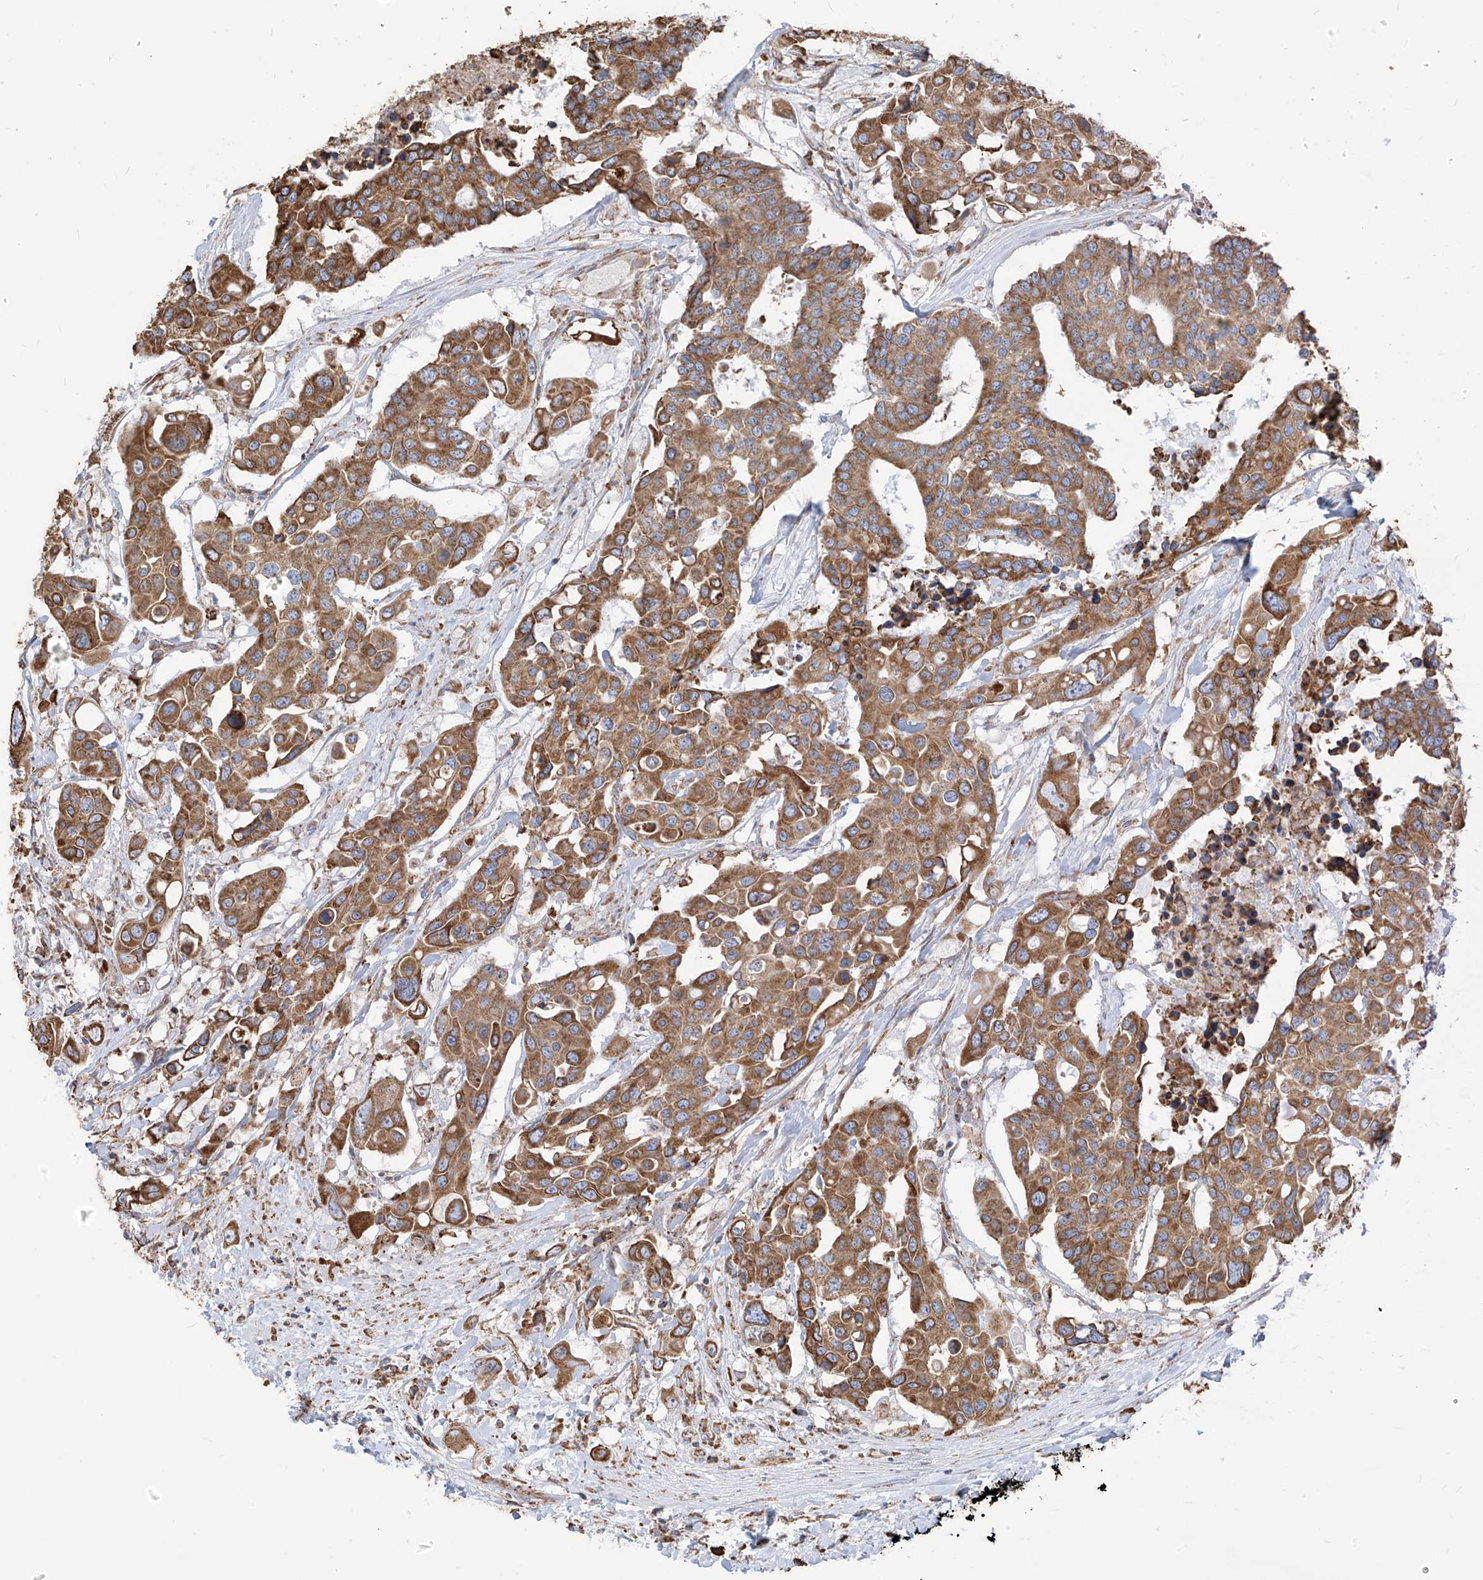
{"staining": {"intensity": "moderate", "quantity": ">75%", "location": "cytoplasmic/membranous"}, "tissue": "colorectal cancer", "cell_type": "Tumor cells", "image_type": "cancer", "snomed": [{"axis": "morphology", "description": "Adenocarcinoma, NOS"}, {"axis": "topography", "description": "Colon"}], "caption": "Protein expression analysis of colorectal cancer (adenocarcinoma) demonstrates moderate cytoplasmic/membranous positivity in about >75% of tumor cells. The protein is shown in brown color, while the nuclei are stained blue.", "gene": "PDIA6", "patient": {"sex": "male", "age": 77}}